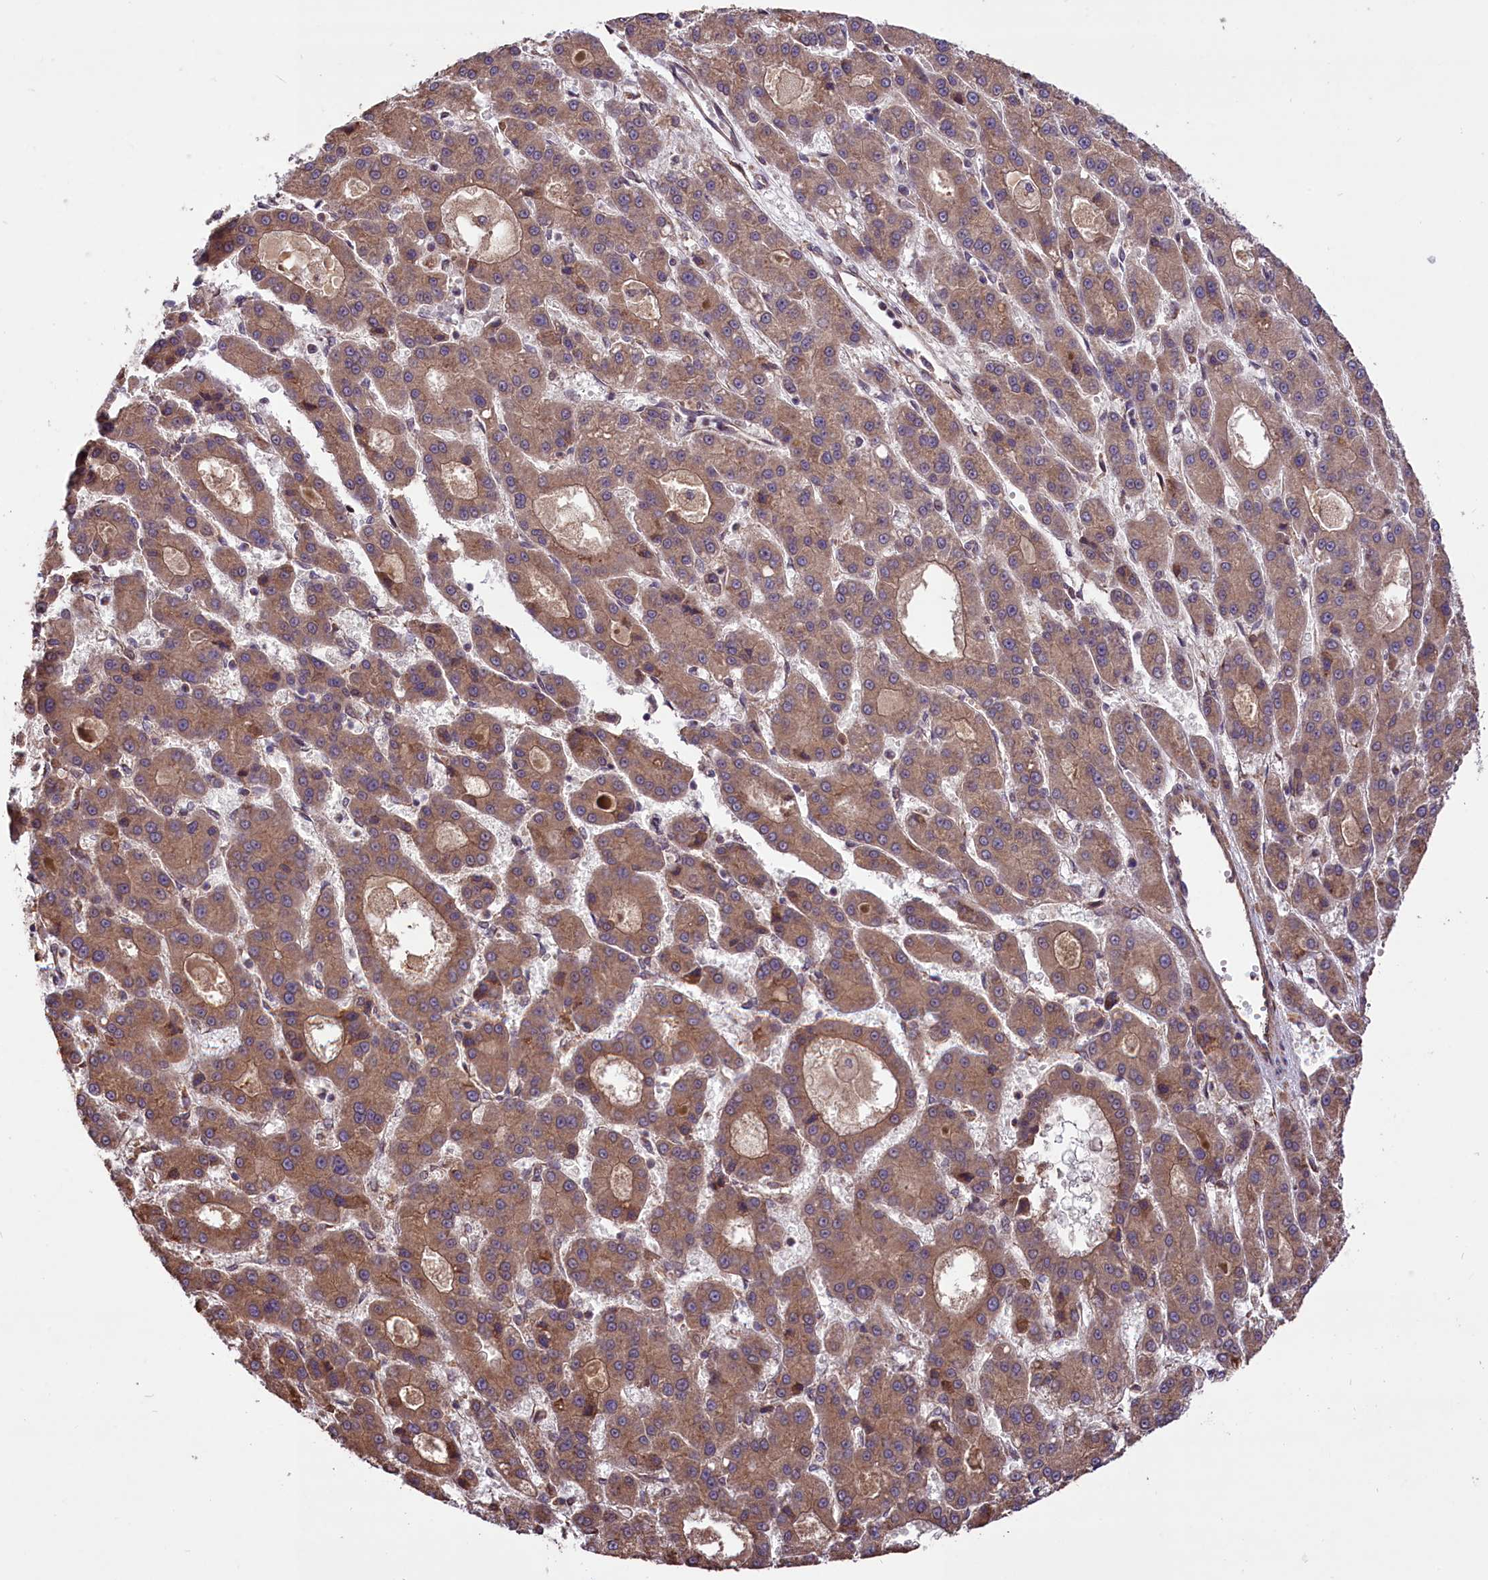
{"staining": {"intensity": "moderate", "quantity": ">75%", "location": "cytoplasmic/membranous"}, "tissue": "liver cancer", "cell_type": "Tumor cells", "image_type": "cancer", "snomed": [{"axis": "morphology", "description": "Carcinoma, Hepatocellular, NOS"}, {"axis": "topography", "description": "Liver"}], "caption": "A medium amount of moderate cytoplasmic/membranous positivity is appreciated in about >75% of tumor cells in liver cancer tissue.", "gene": "HDAC5", "patient": {"sex": "male", "age": 70}}